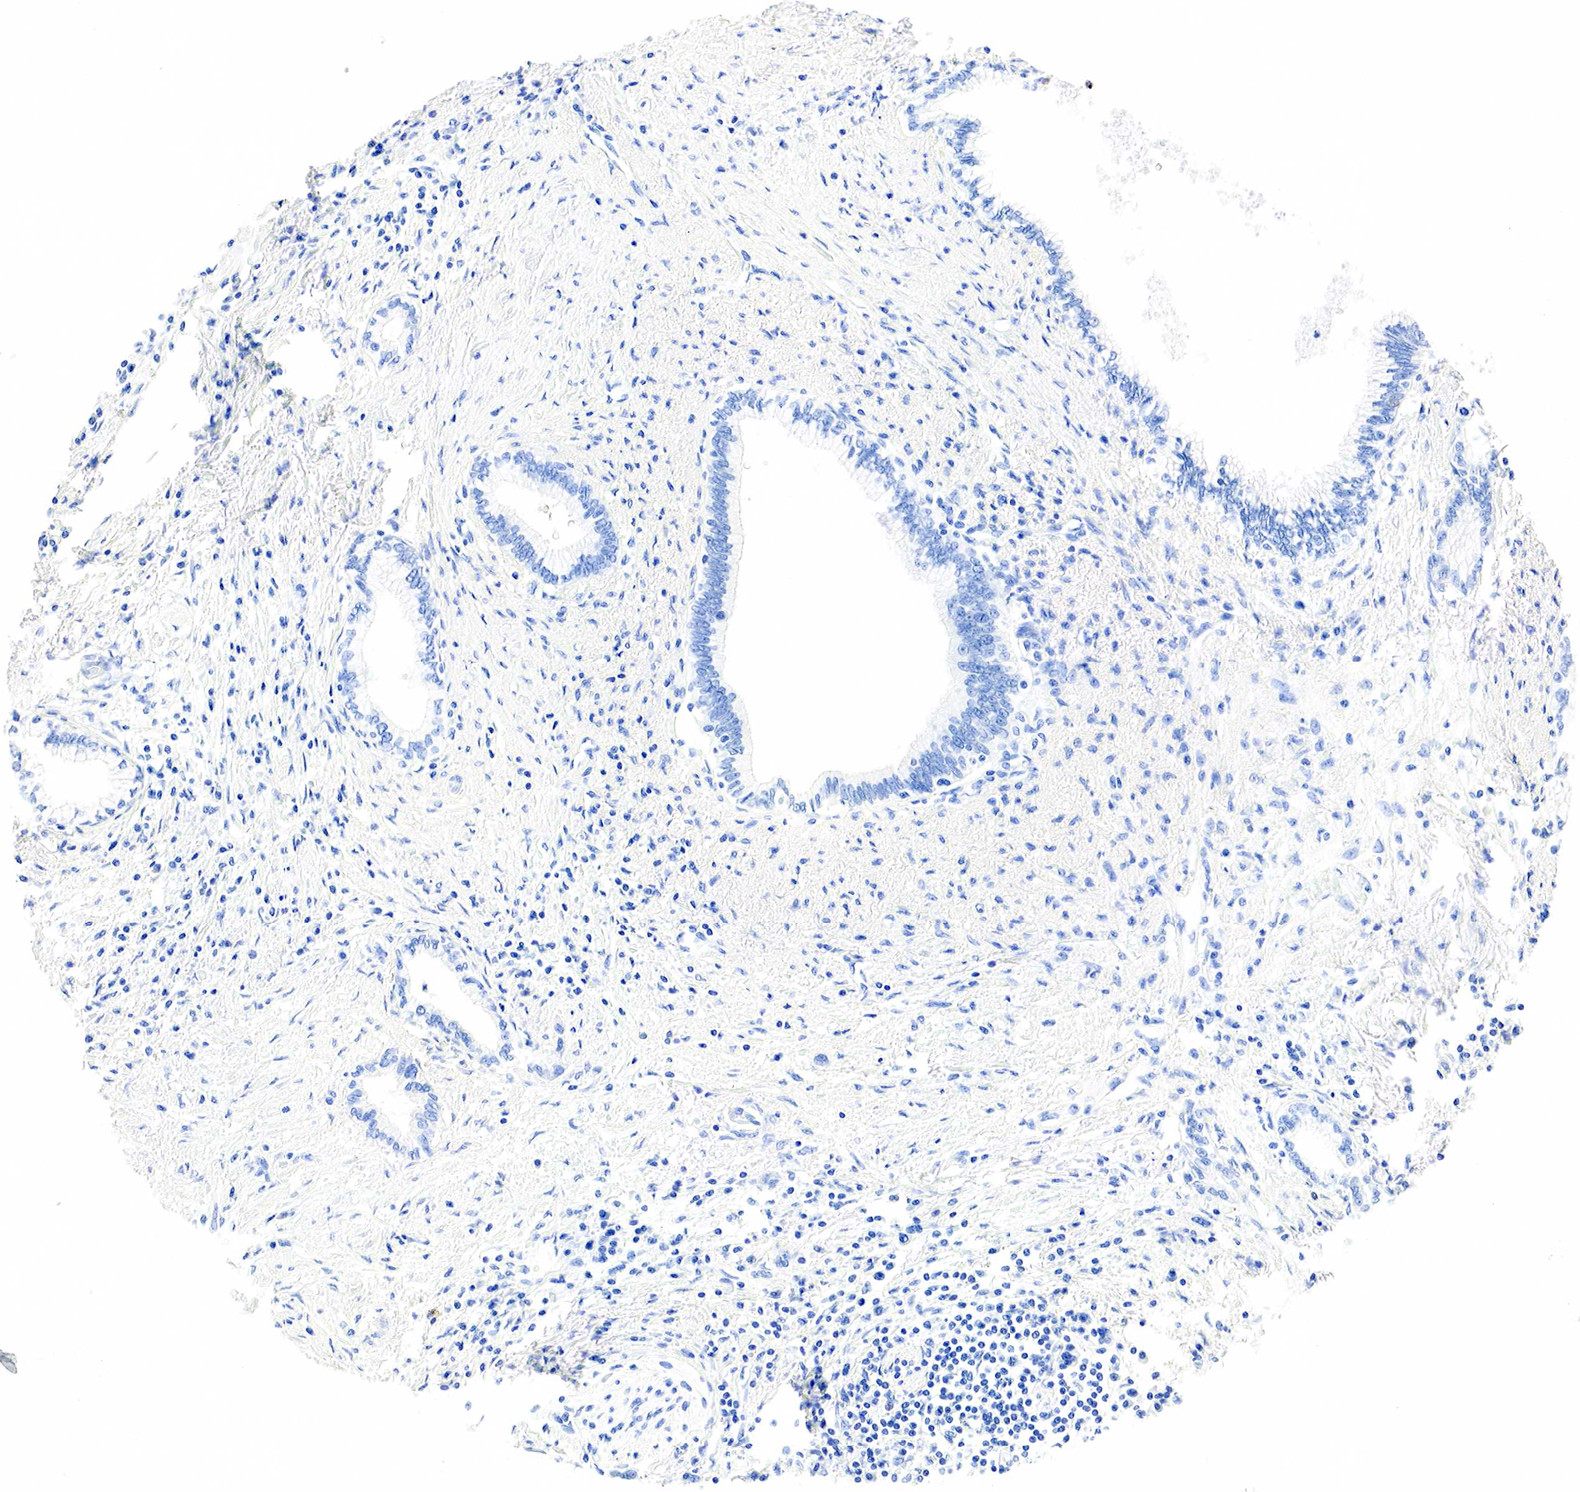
{"staining": {"intensity": "negative", "quantity": "none", "location": "none"}, "tissue": "pancreatic cancer", "cell_type": "Tumor cells", "image_type": "cancer", "snomed": [{"axis": "morphology", "description": "Adenocarcinoma, NOS"}, {"axis": "topography", "description": "Pancreas"}], "caption": "Immunohistochemistry of human pancreatic cancer demonstrates no staining in tumor cells.", "gene": "PTH", "patient": {"sex": "female", "age": 64}}